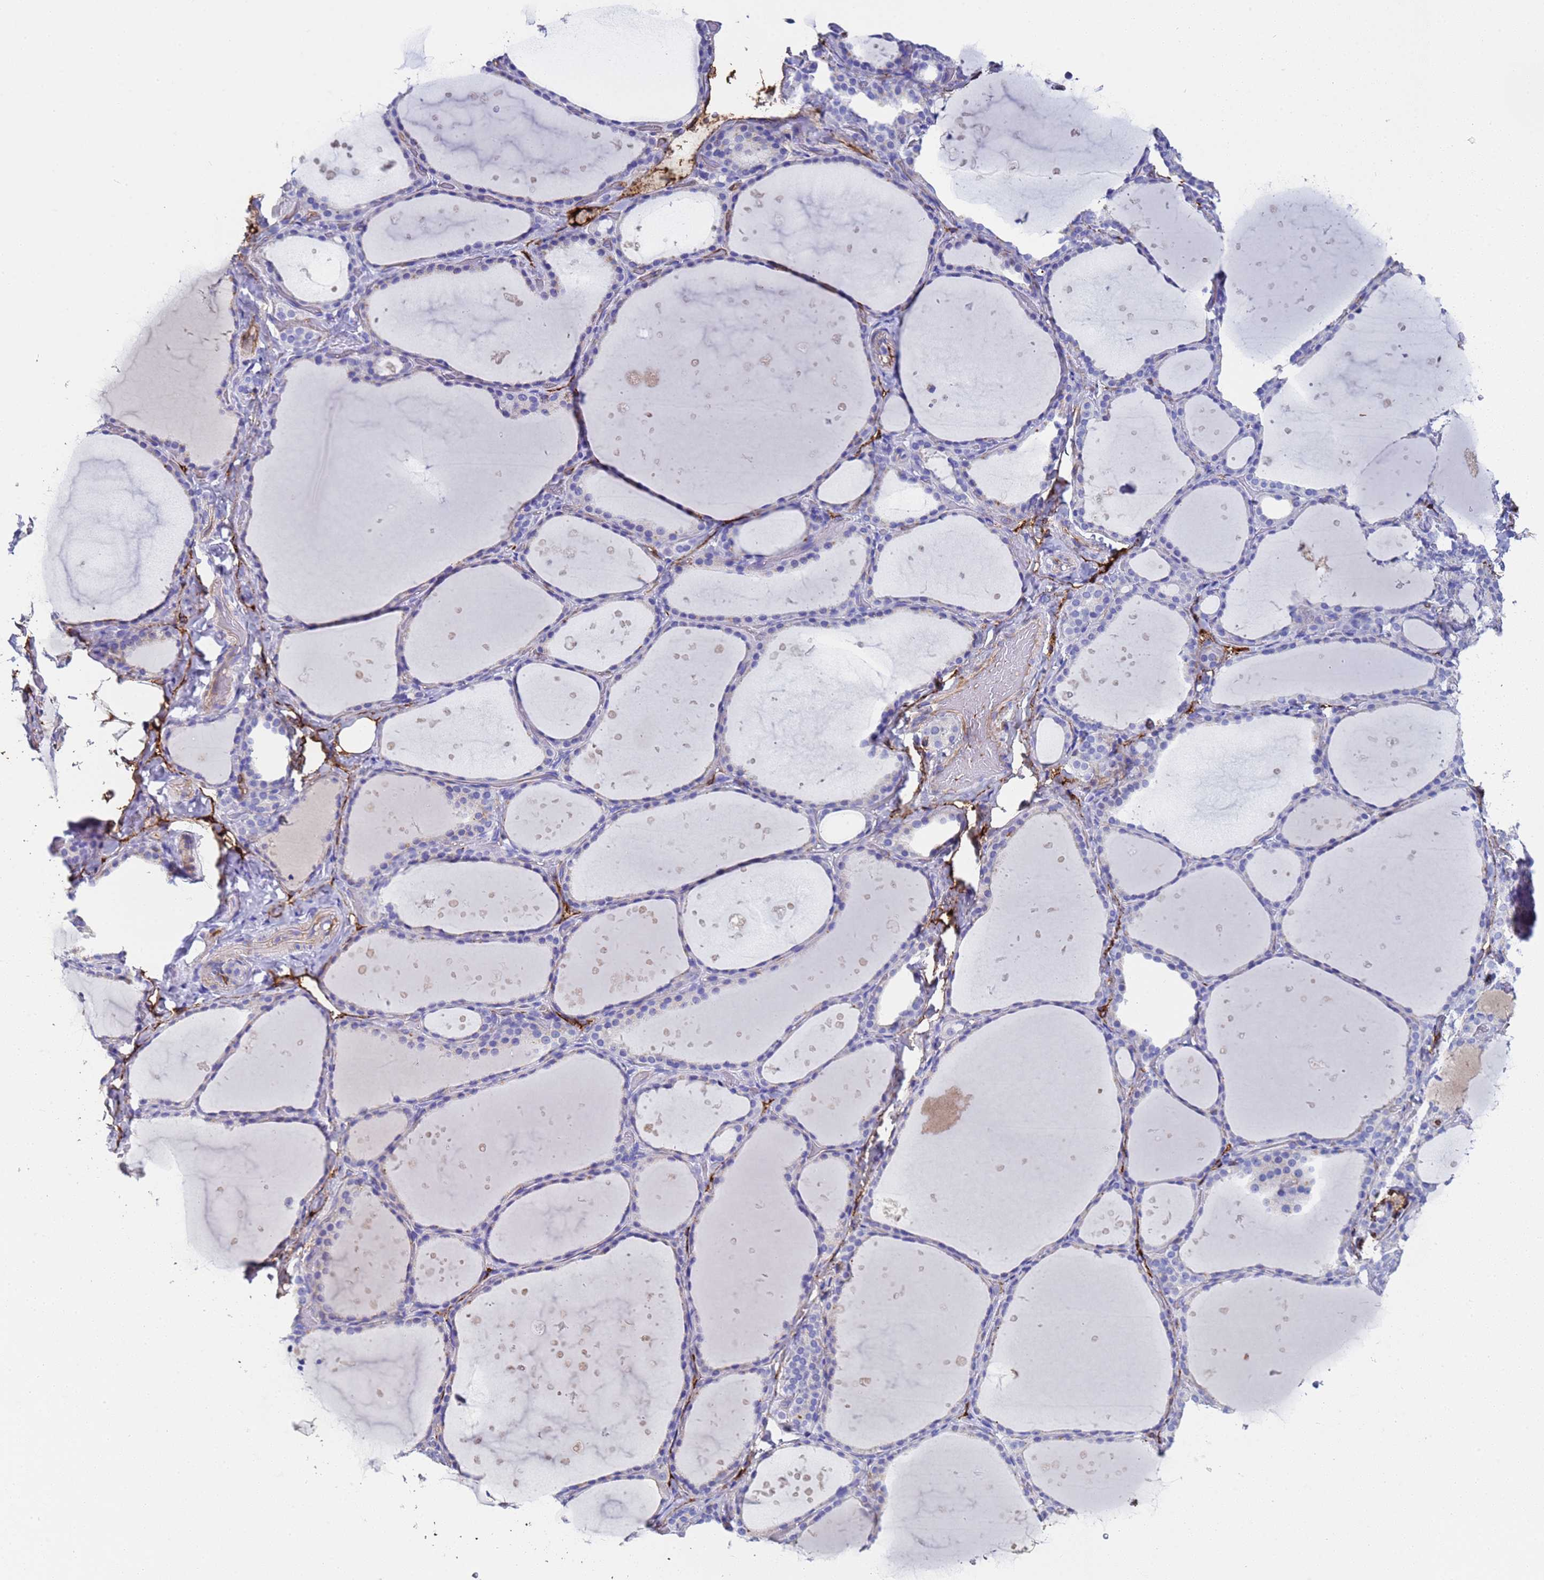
{"staining": {"intensity": "negative", "quantity": "none", "location": "none"}, "tissue": "thyroid gland", "cell_type": "Glandular cells", "image_type": "normal", "snomed": [{"axis": "morphology", "description": "Normal tissue, NOS"}, {"axis": "topography", "description": "Thyroid gland"}], "caption": "Immunohistochemical staining of unremarkable human thyroid gland exhibits no significant staining in glandular cells.", "gene": "ADIPOQ", "patient": {"sex": "female", "age": 44}}